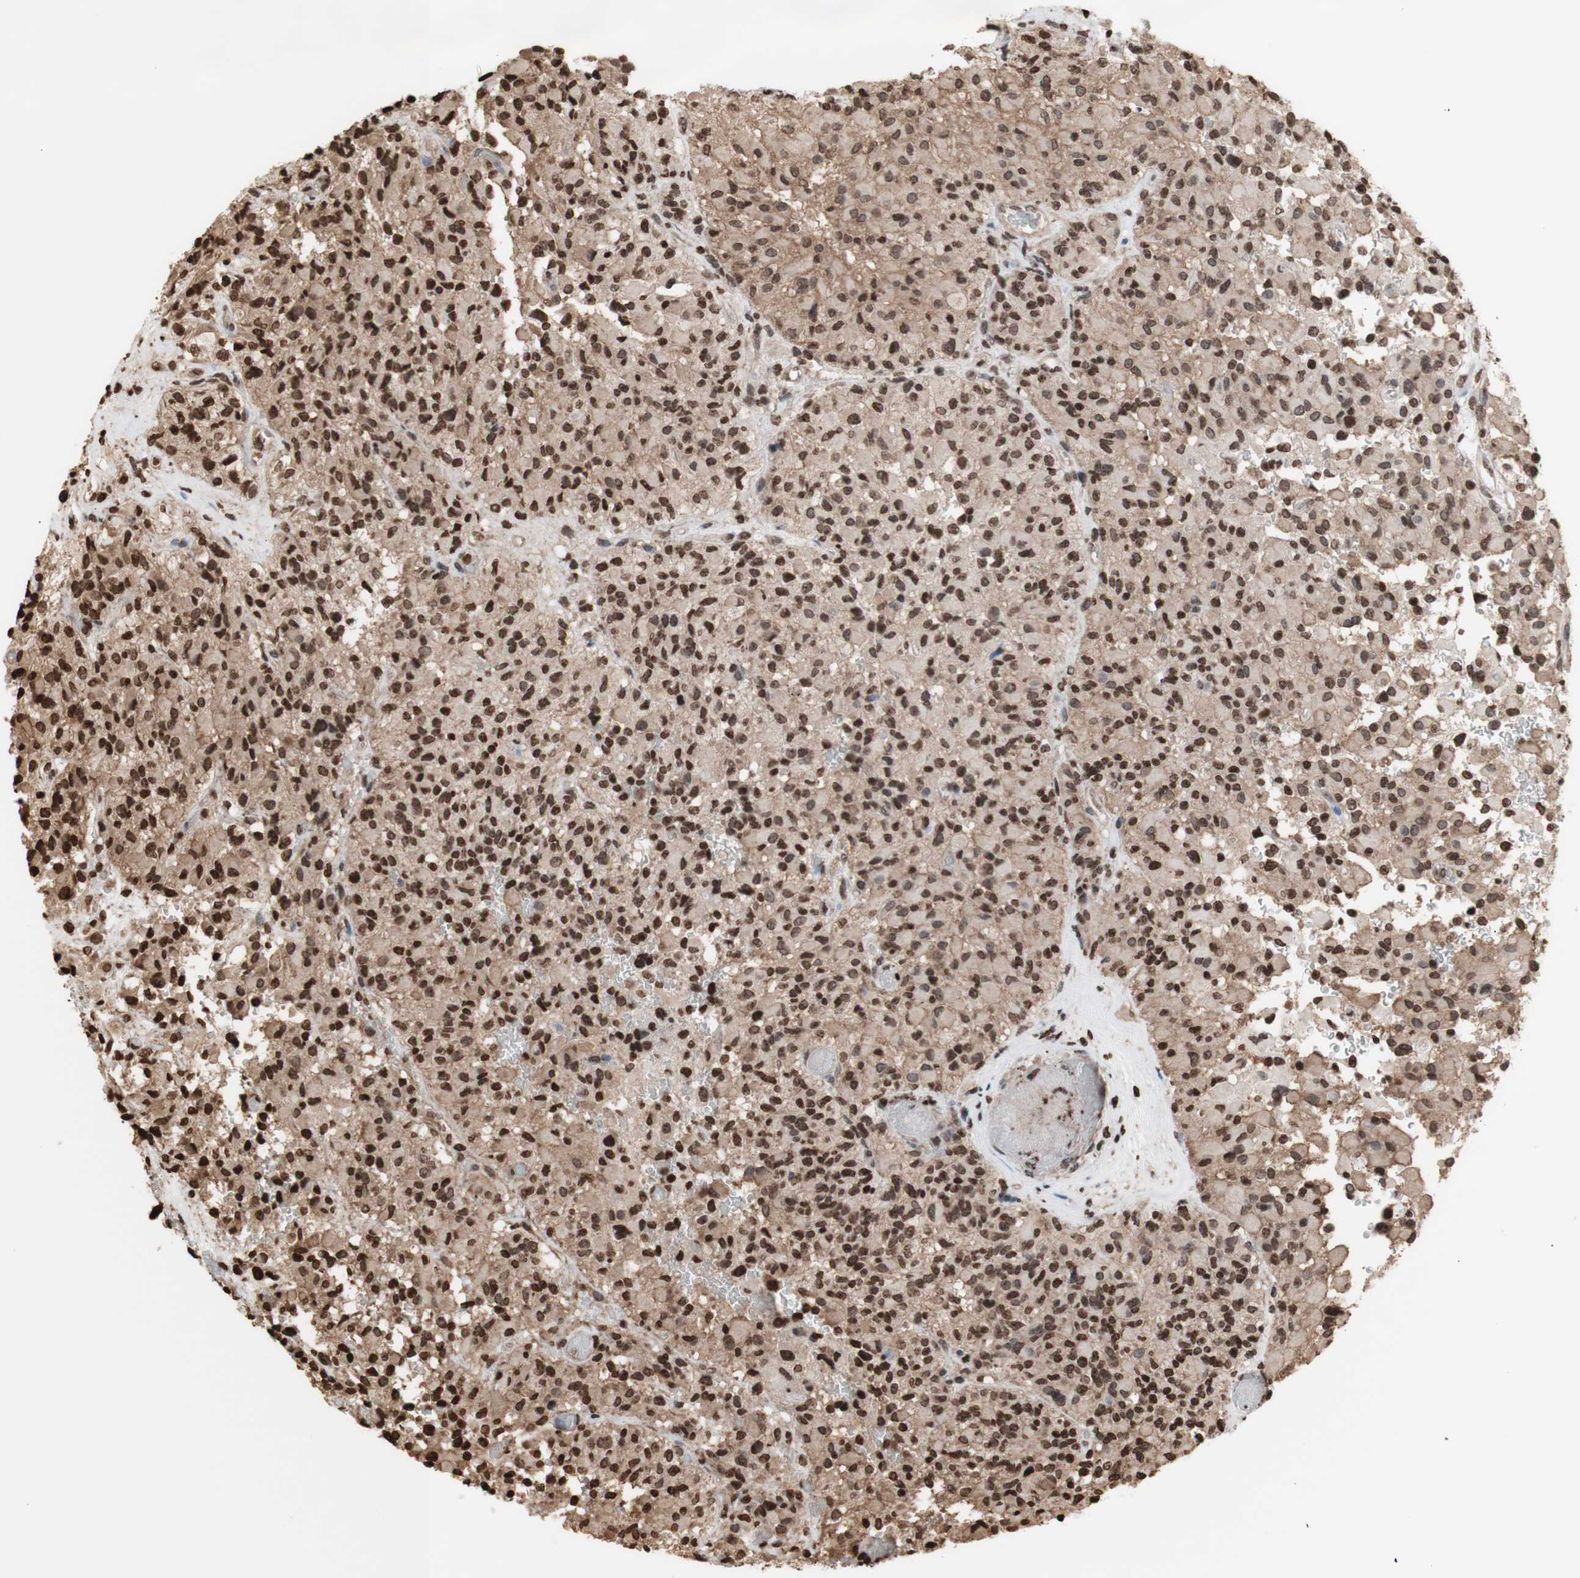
{"staining": {"intensity": "strong", "quantity": ">75%", "location": "nuclear"}, "tissue": "glioma", "cell_type": "Tumor cells", "image_type": "cancer", "snomed": [{"axis": "morphology", "description": "Glioma, malignant, High grade"}, {"axis": "topography", "description": "Brain"}], "caption": "Malignant high-grade glioma stained with a brown dye demonstrates strong nuclear positive positivity in approximately >75% of tumor cells.", "gene": "SNAI2", "patient": {"sex": "male", "age": 71}}